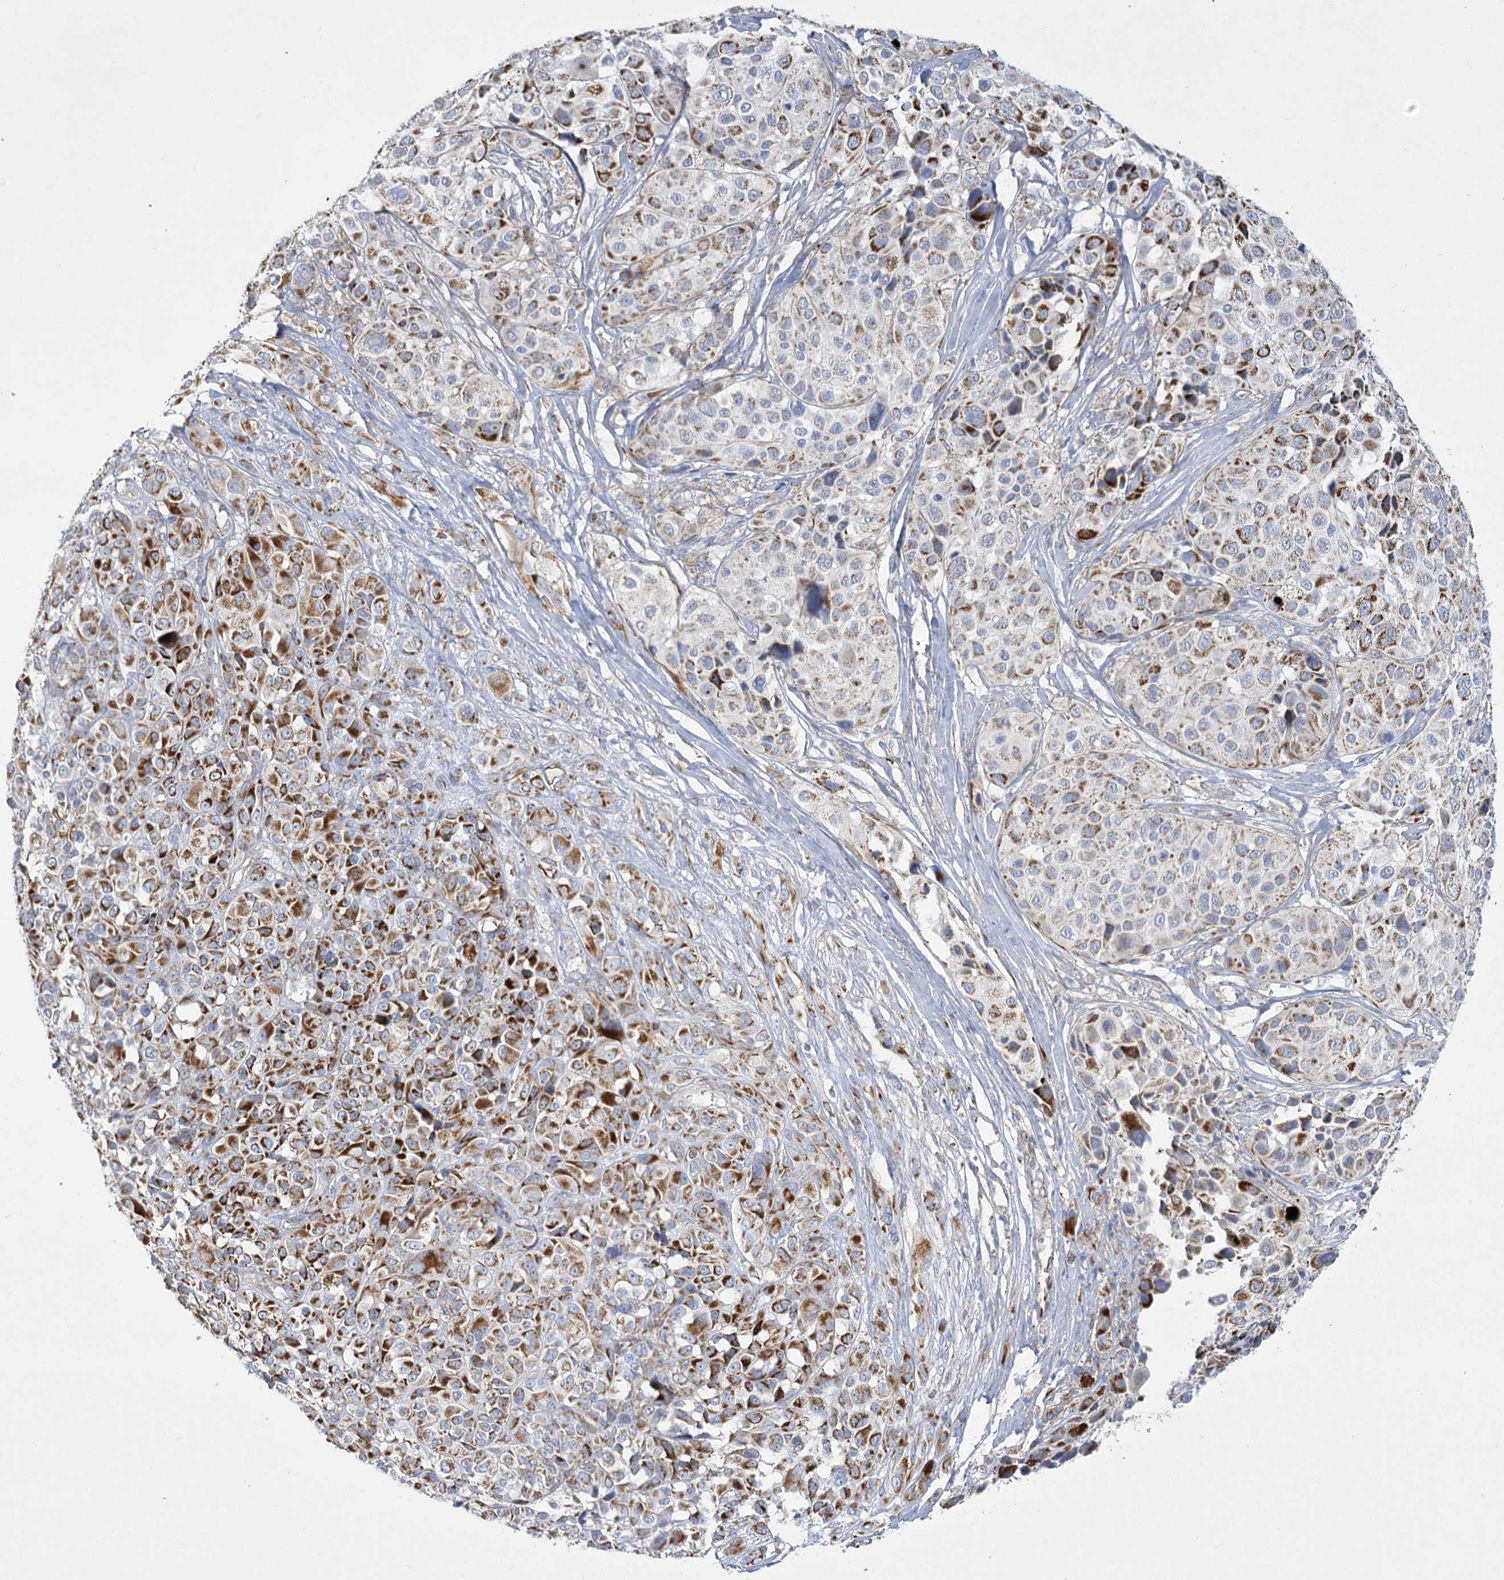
{"staining": {"intensity": "strong", "quantity": "25%-75%", "location": "cytoplasmic/membranous"}, "tissue": "melanoma", "cell_type": "Tumor cells", "image_type": "cancer", "snomed": [{"axis": "morphology", "description": "Malignant melanoma, NOS"}, {"axis": "topography", "description": "Skin of trunk"}], "caption": "Malignant melanoma stained for a protein demonstrates strong cytoplasmic/membranous positivity in tumor cells. (DAB (3,3'-diaminobenzidine) IHC with brightfield microscopy, high magnification).", "gene": "DHTKD1", "patient": {"sex": "male", "age": 71}}